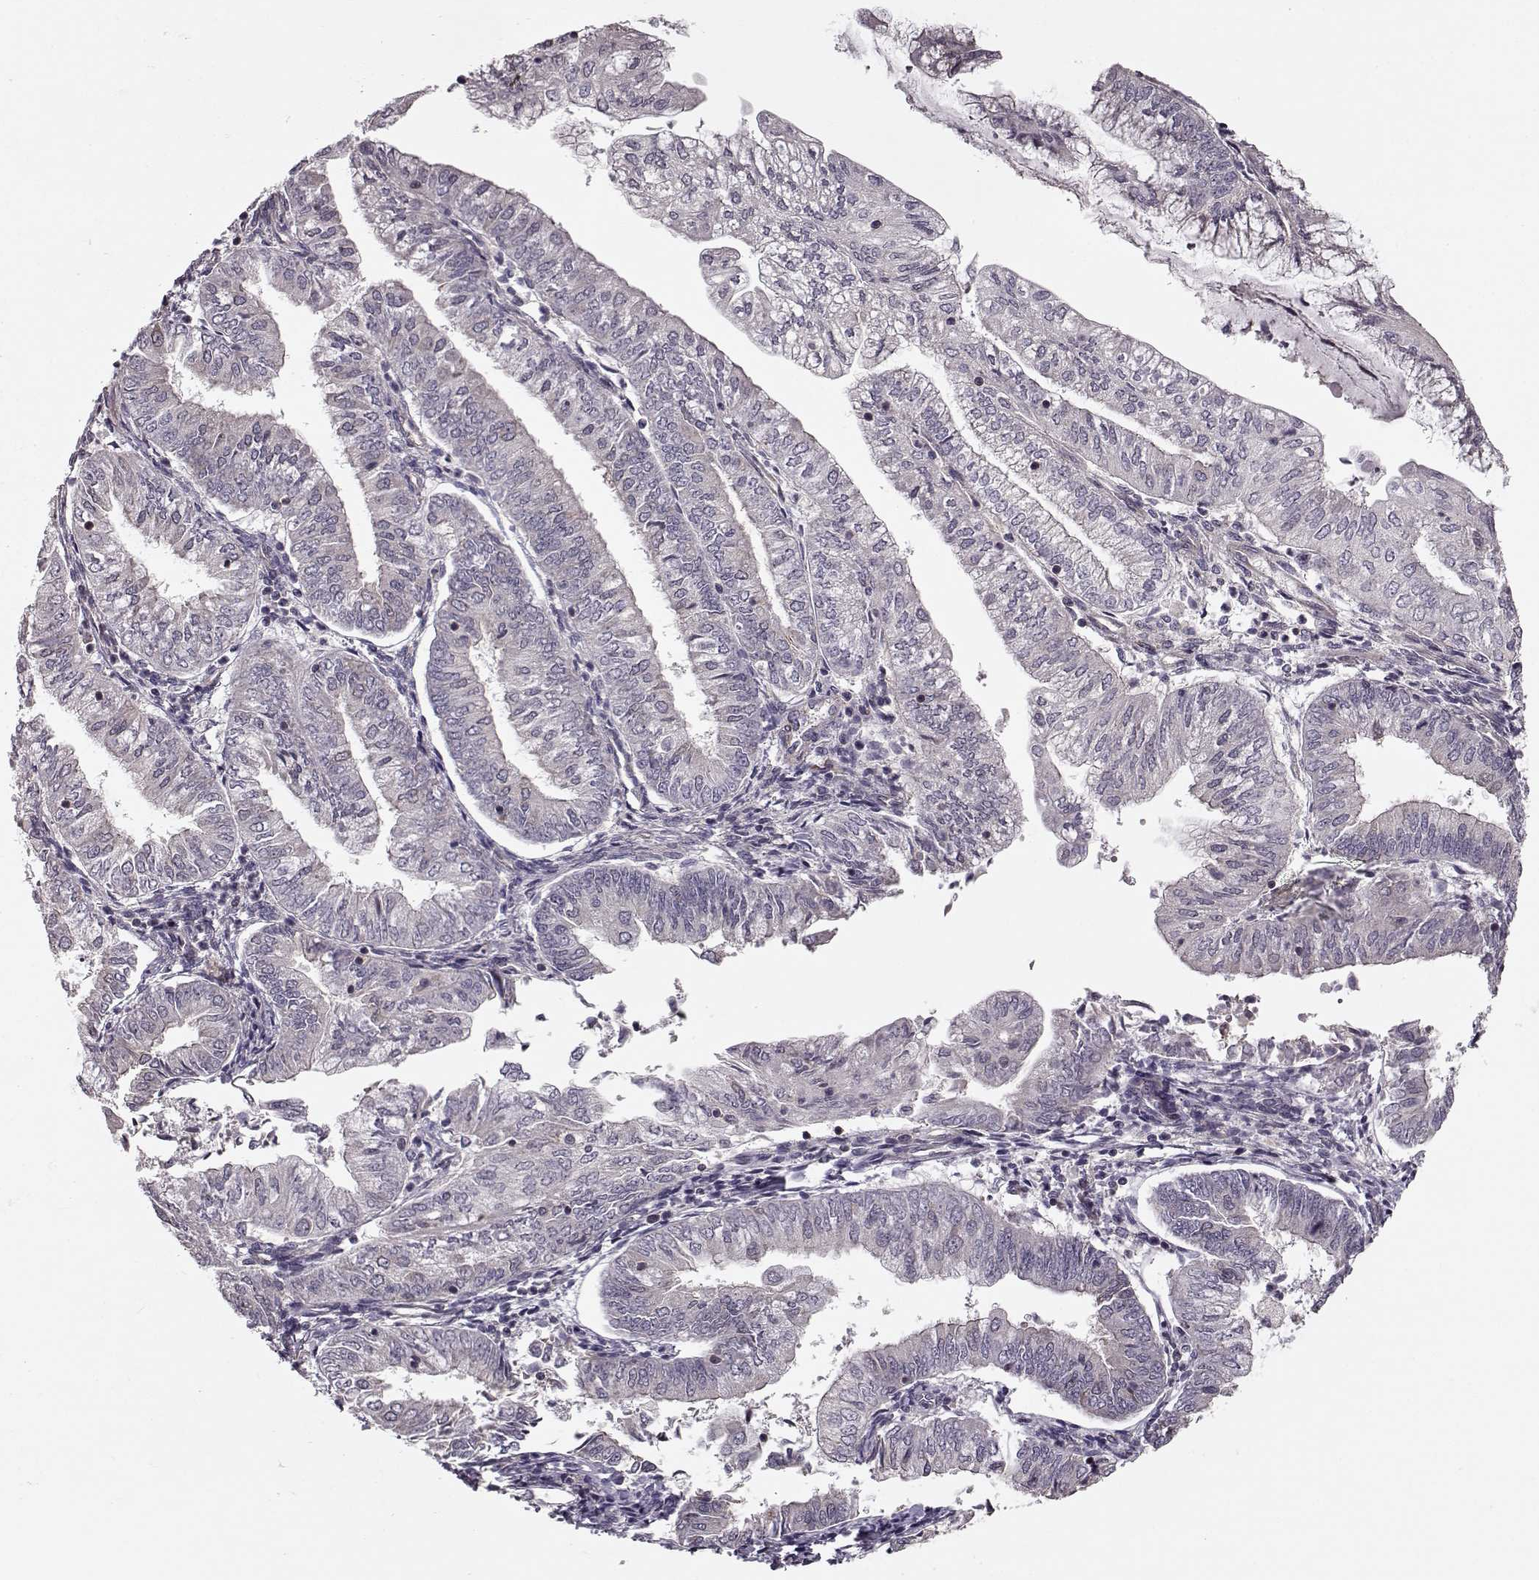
{"staining": {"intensity": "negative", "quantity": "none", "location": "none"}, "tissue": "endometrial cancer", "cell_type": "Tumor cells", "image_type": "cancer", "snomed": [{"axis": "morphology", "description": "Adenocarcinoma, NOS"}, {"axis": "topography", "description": "Endometrium"}], "caption": "IHC of human endometrial cancer shows no positivity in tumor cells.", "gene": "SLAIN2", "patient": {"sex": "female", "age": 55}}